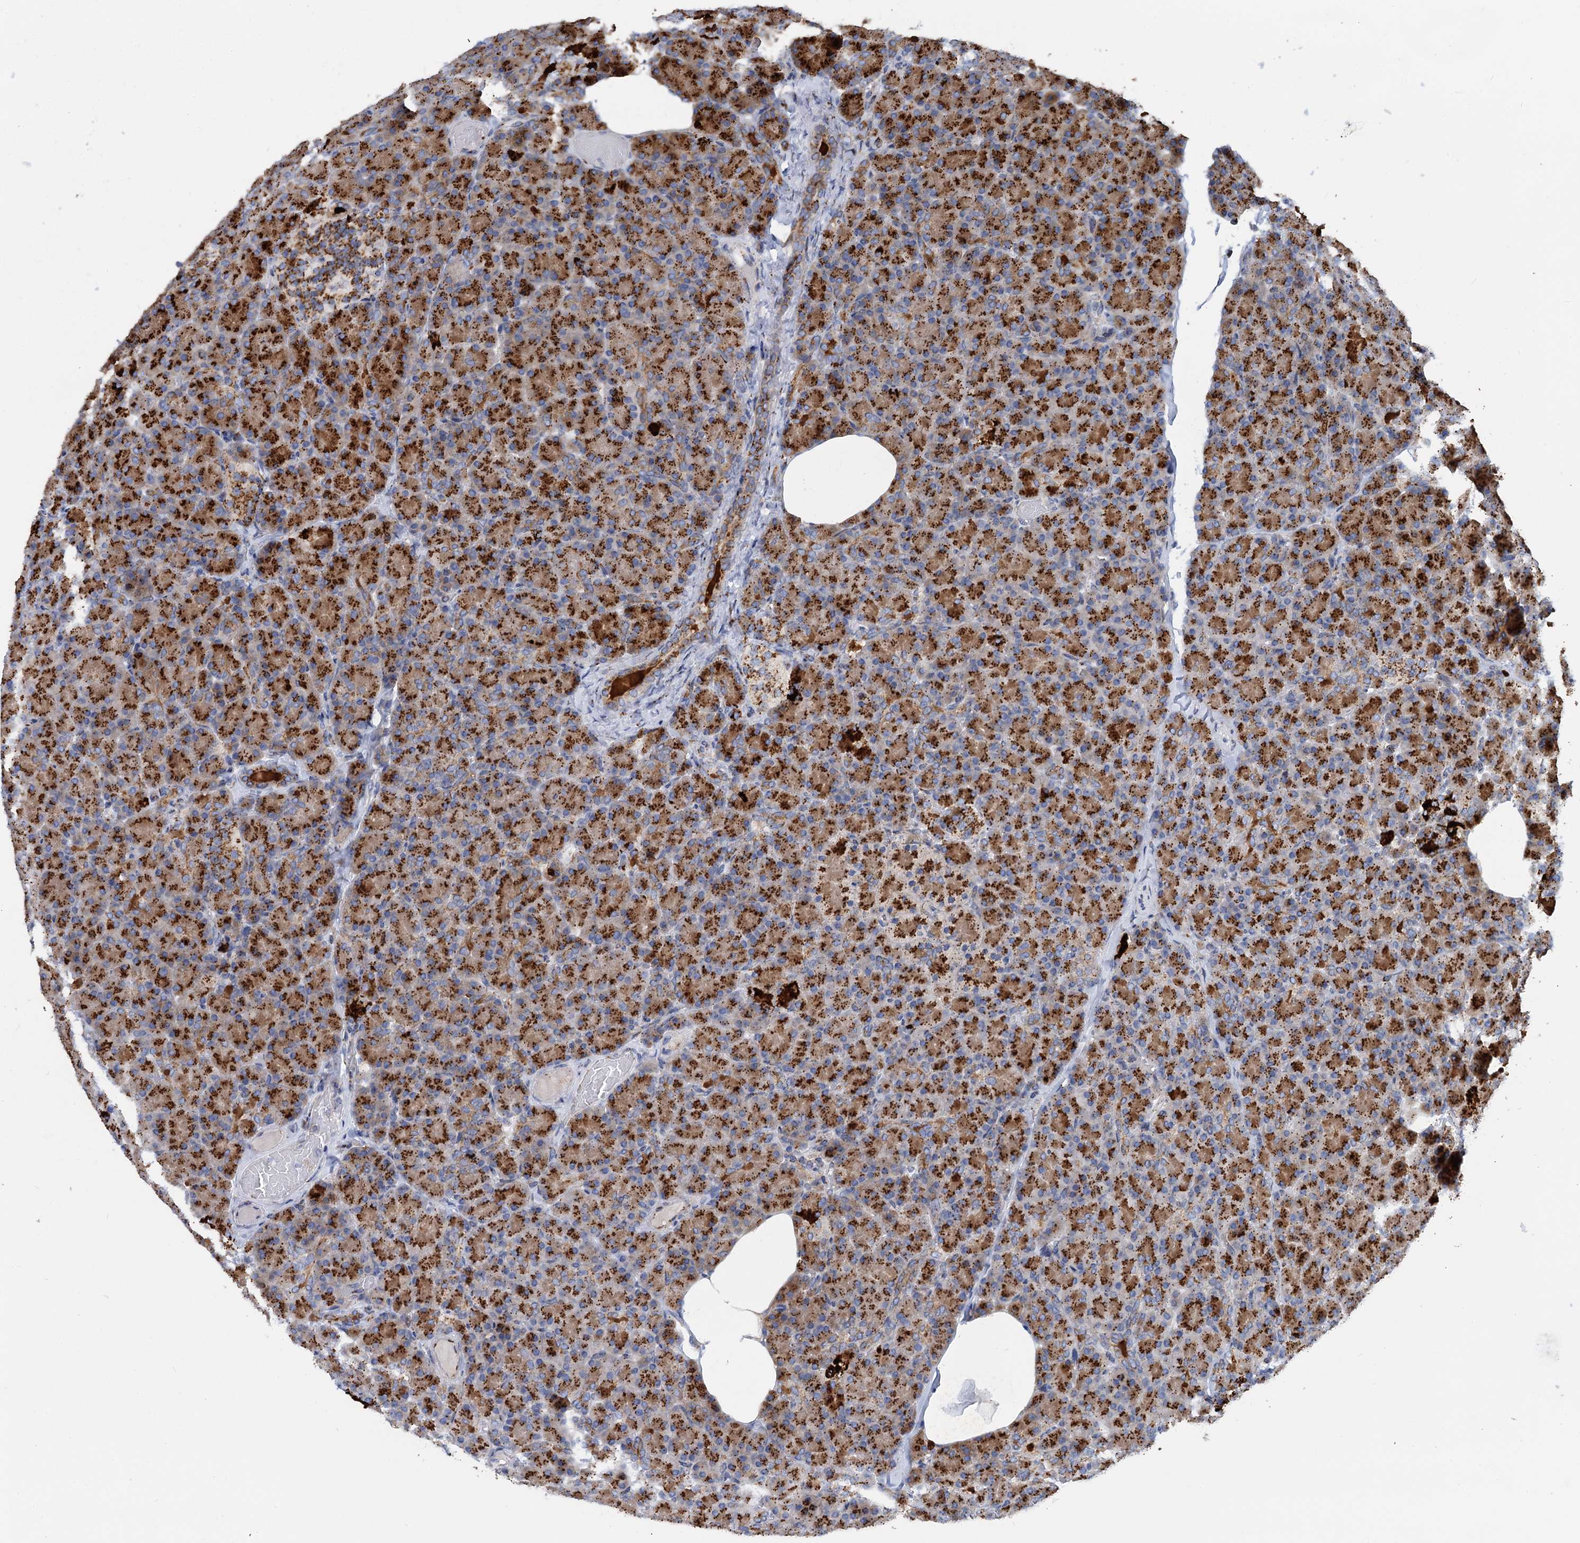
{"staining": {"intensity": "strong", "quantity": ">75%", "location": "cytoplasmic/membranous"}, "tissue": "pancreas", "cell_type": "Exocrine glandular cells", "image_type": "normal", "snomed": [{"axis": "morphology", "description": "Normal tissue, NOS"}, {"axis": "topography", "description": "Pancreas"}], "caption": "The photomicrograph reveals staining of unremarkable pancreas, revealing strong cytoplasmic/membranous protein staining (brown color) within exocrine glandular cells. (Stains: DAB in brown, nuclei in blue, Microscopy: brightfield microscopy at high magnification).", "gene": "SUPT20H", "patient": {"sex": "female", "age": 43}}